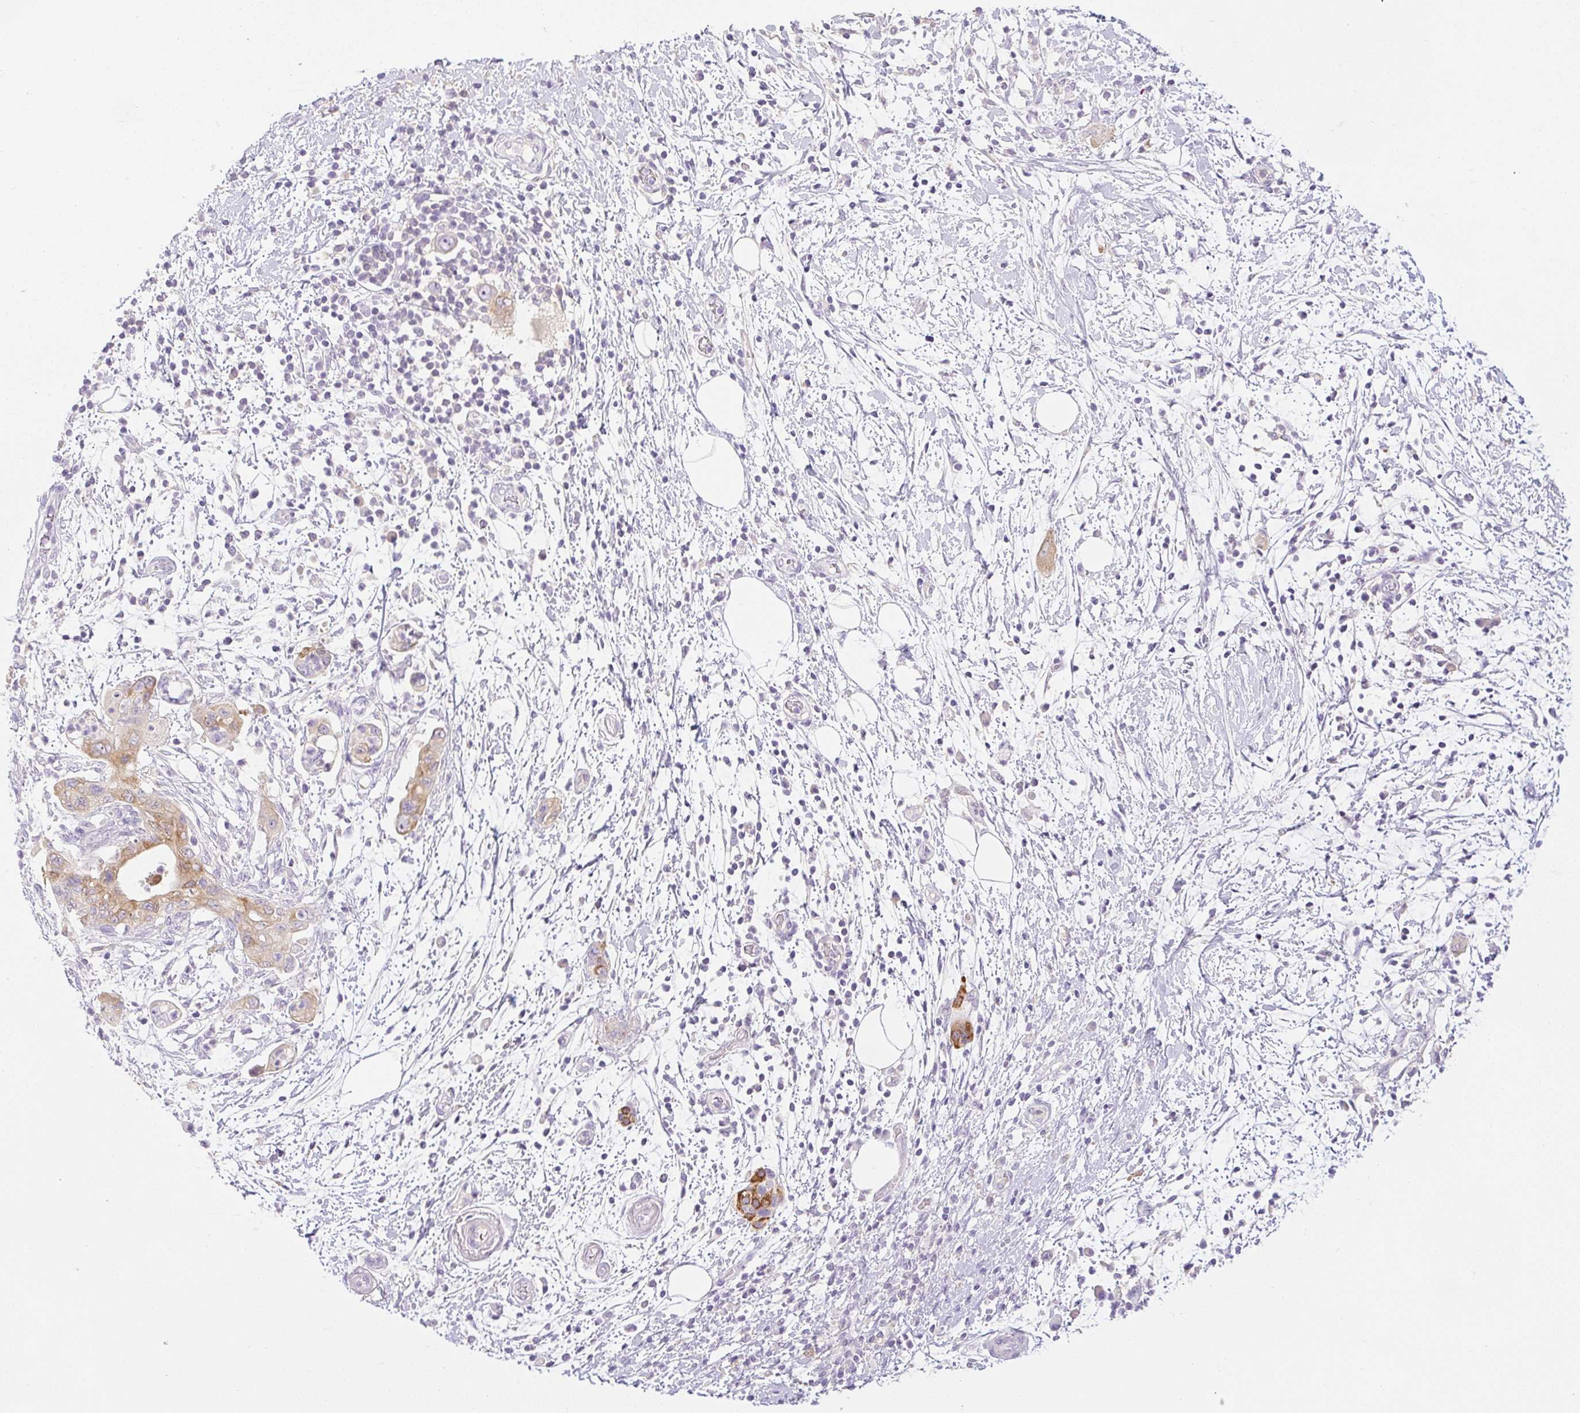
{"staining": {"intensity": "moderate", "quantity": "25%-75%", "location": "cytoplasmic/membranous"}, "tissue": "pancreatic cancer", "cell_type": "Tumor cells", "image_type": "cancer", "snomed": [{"axis": "morphology", "description": "Adenocarcinoma, NOS"}, {"axis": "topography", "description": "Pancreas"}], "caption": "Immunohistochemical staining of pancreatic cancer (adenocarcinoma) demonstrates moderate cytoplasmic/membranous protein staining in approximately 25%-75% of tumor cells.", "gene": "MIA2", "patient": {"sex": "female", "age": 73}}